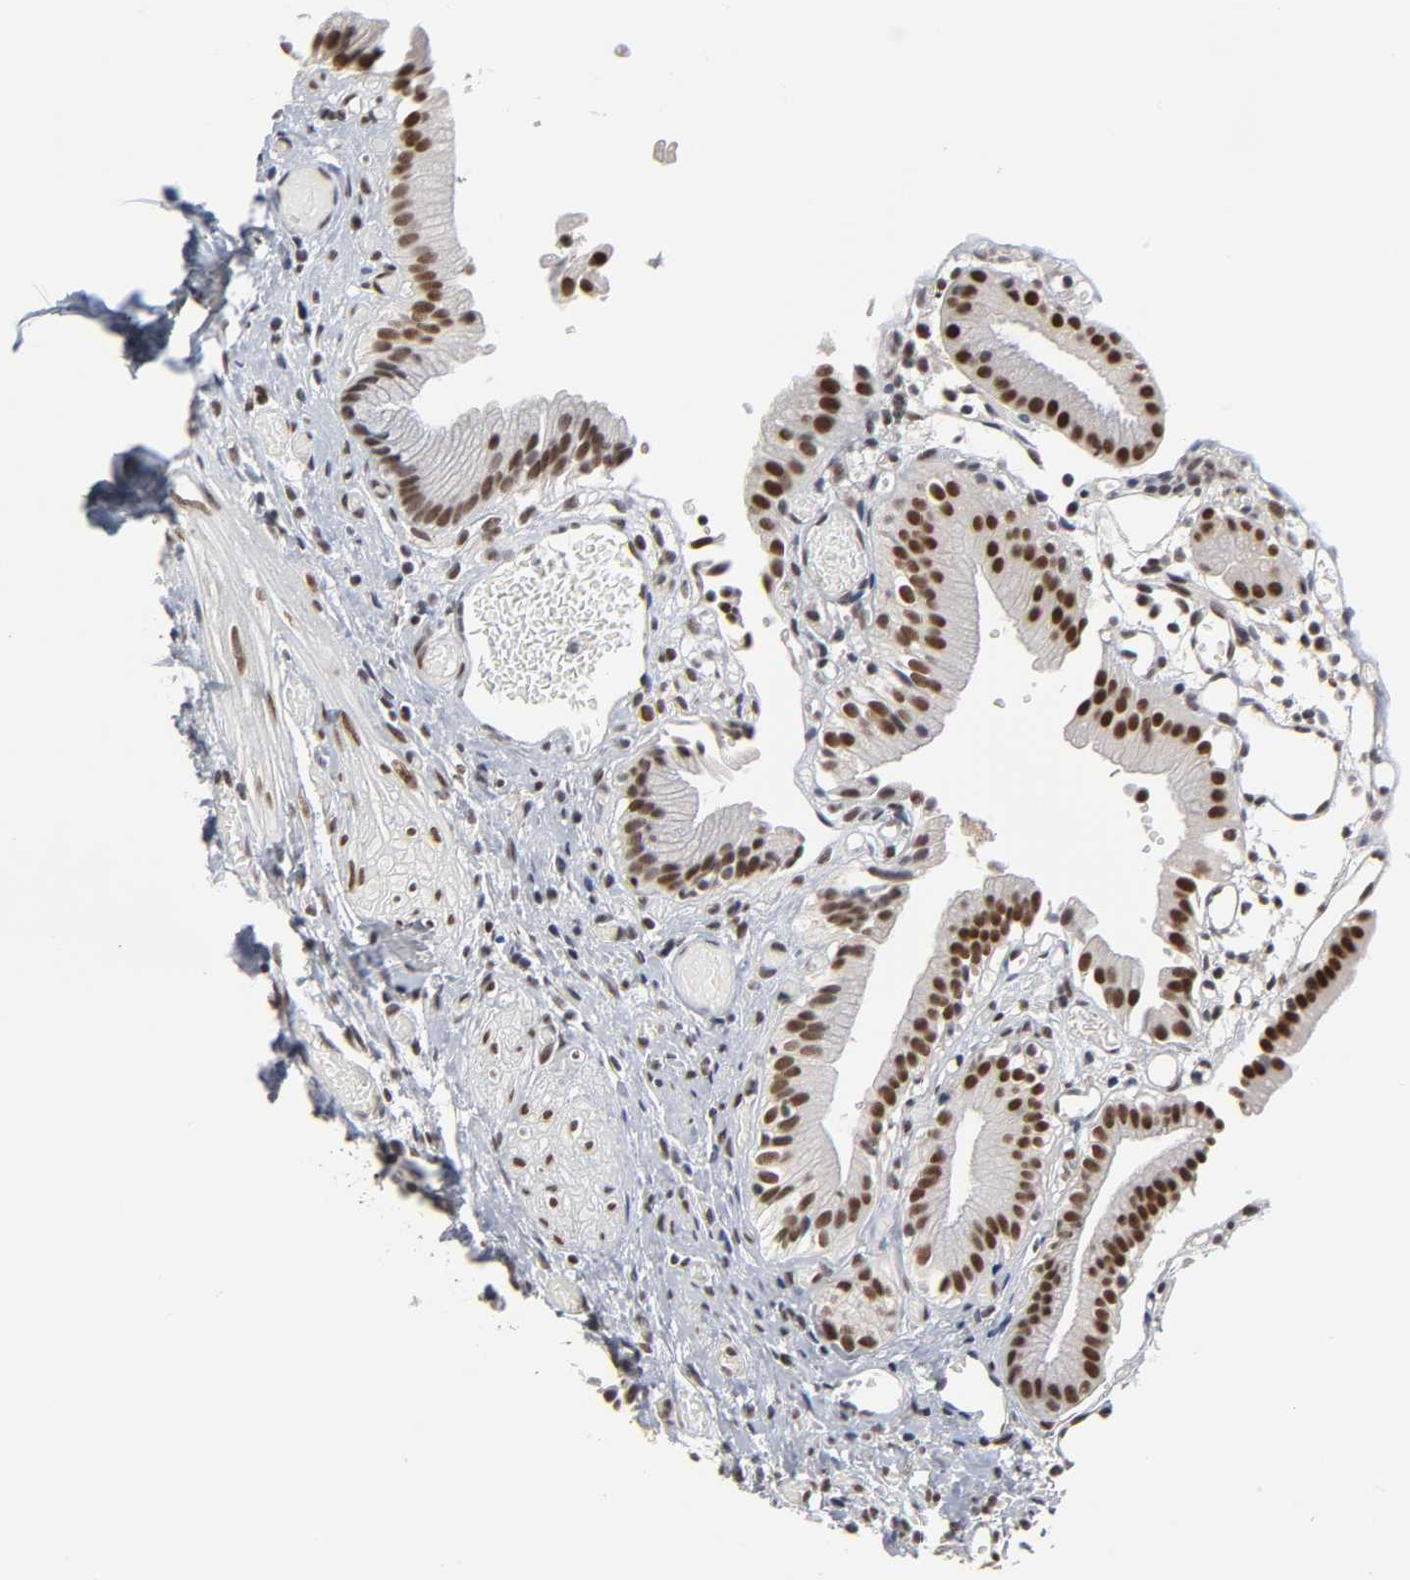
{"staining": {"intensity": "strong", "quantity": ">75%", "location": "nuclear"}, "tissue": "gallbladder", "cell_type": "Glandular cells", "image_type": "normal", "snomed": [{"axis": "morphology", "description": "Normal tissue, NOS"}, {"axis": "topography", "description": "Gallbladder"}], "caption": "Gallbladder stained with IHC exhibits strong nuclear positivity in approximately >75% of glandular cells. (DAB (3,3'-diaminobenzidine) IHC with brightfield microscopy, high magnification).", "gene": "TRIM33", "patient": {"sex": "male", "age": 65}}